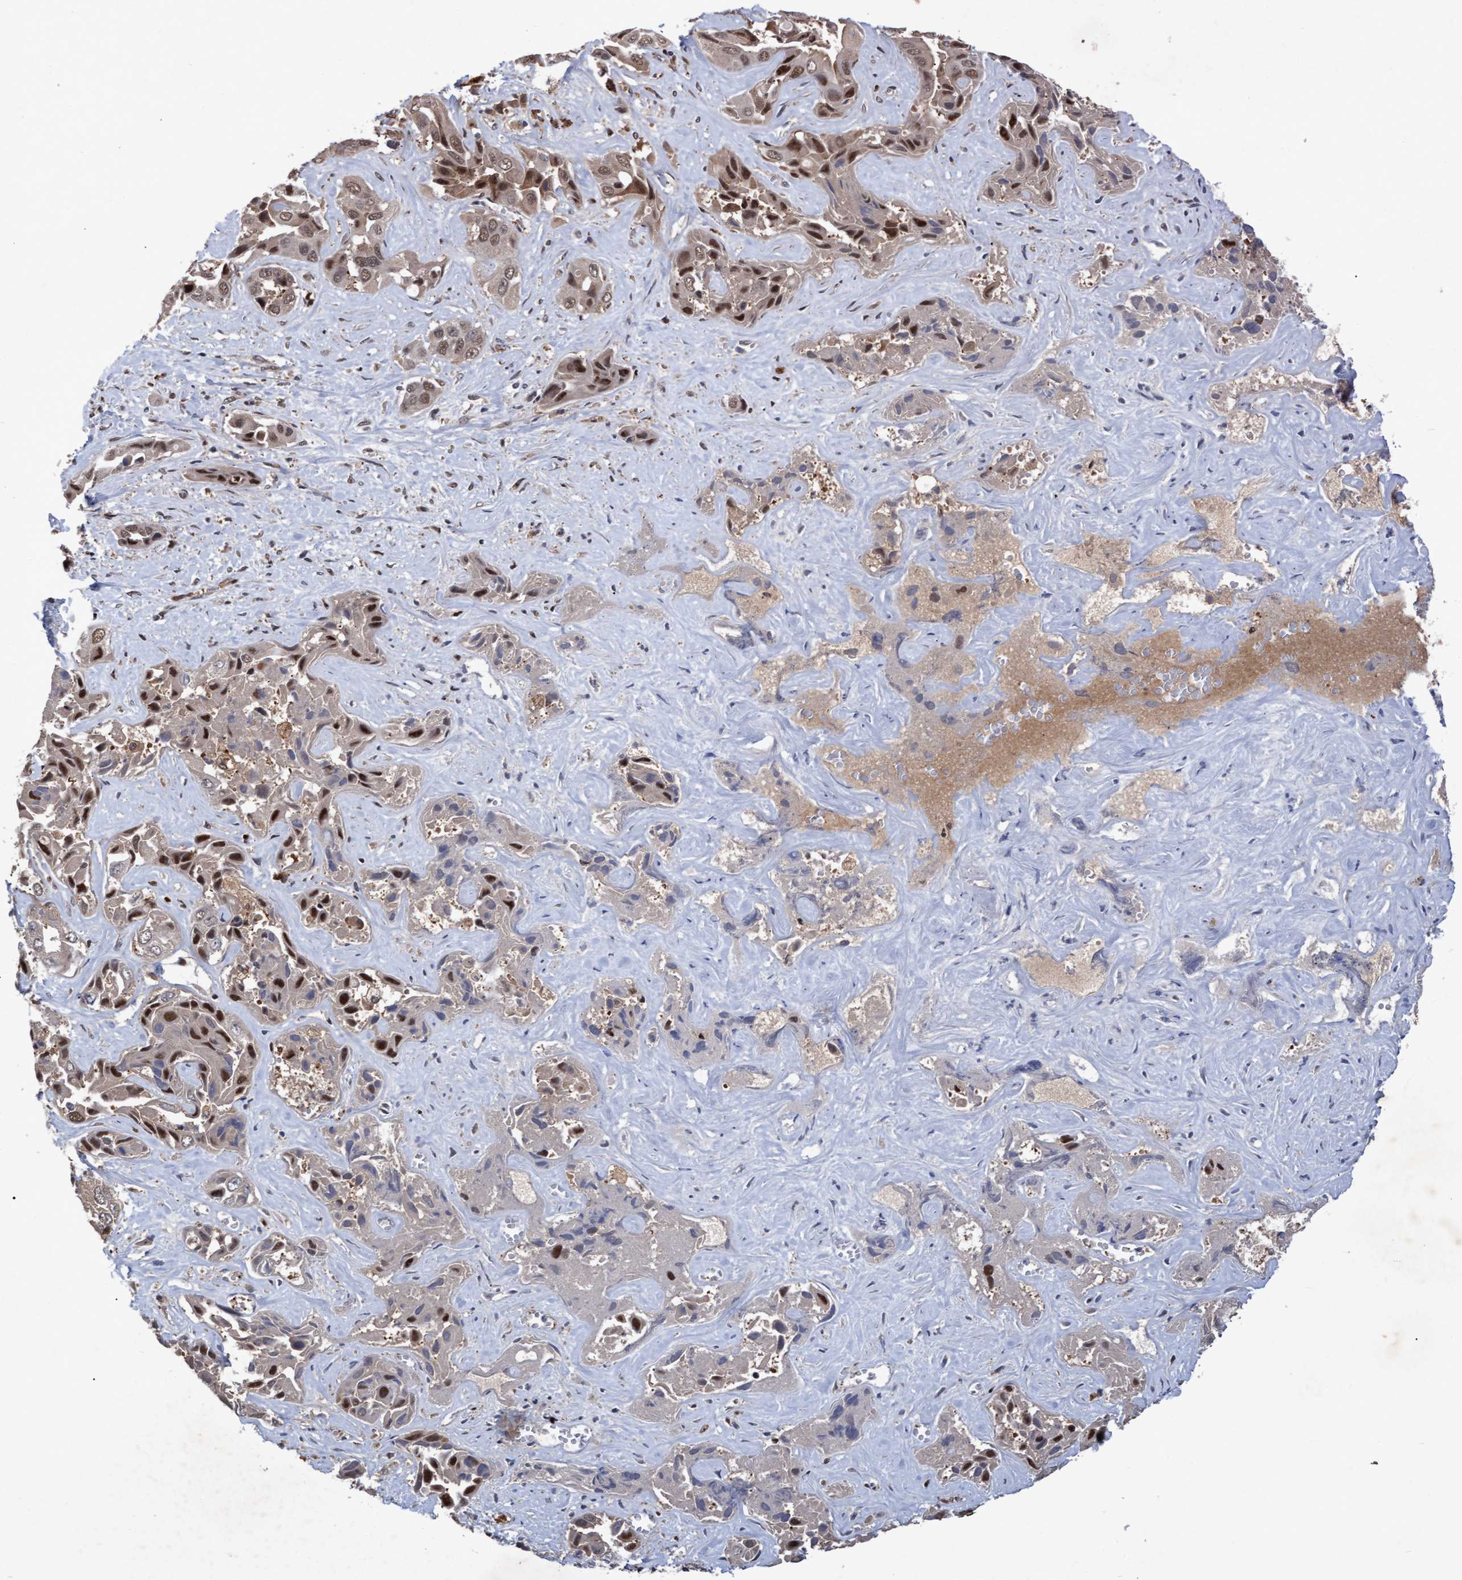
{"staining": {"intensity": "strong", "quantity": "25%-75%", "location": "cytoplasmic/membranous,nuclear"}, "tissue": "liver cancer", "cell_type": "Tumor cells", "image_type": "cancer", "snomed": [{"axis": "morphology", "description": "Cholangiocarcinoma"}, {"axis": "topography", "description": "Liver"}], "caption": "A high-resolution histopathology image shows immunohistochemistry (IHC) staining of liver cholangiocarcinoma, which exhibits strong cytoplasmic/membranous and nuclear positivity in approximately 25%-75% of tumor cells.", "gene": "PSMB6", "patient": {"sex": "female", "age": 52}}